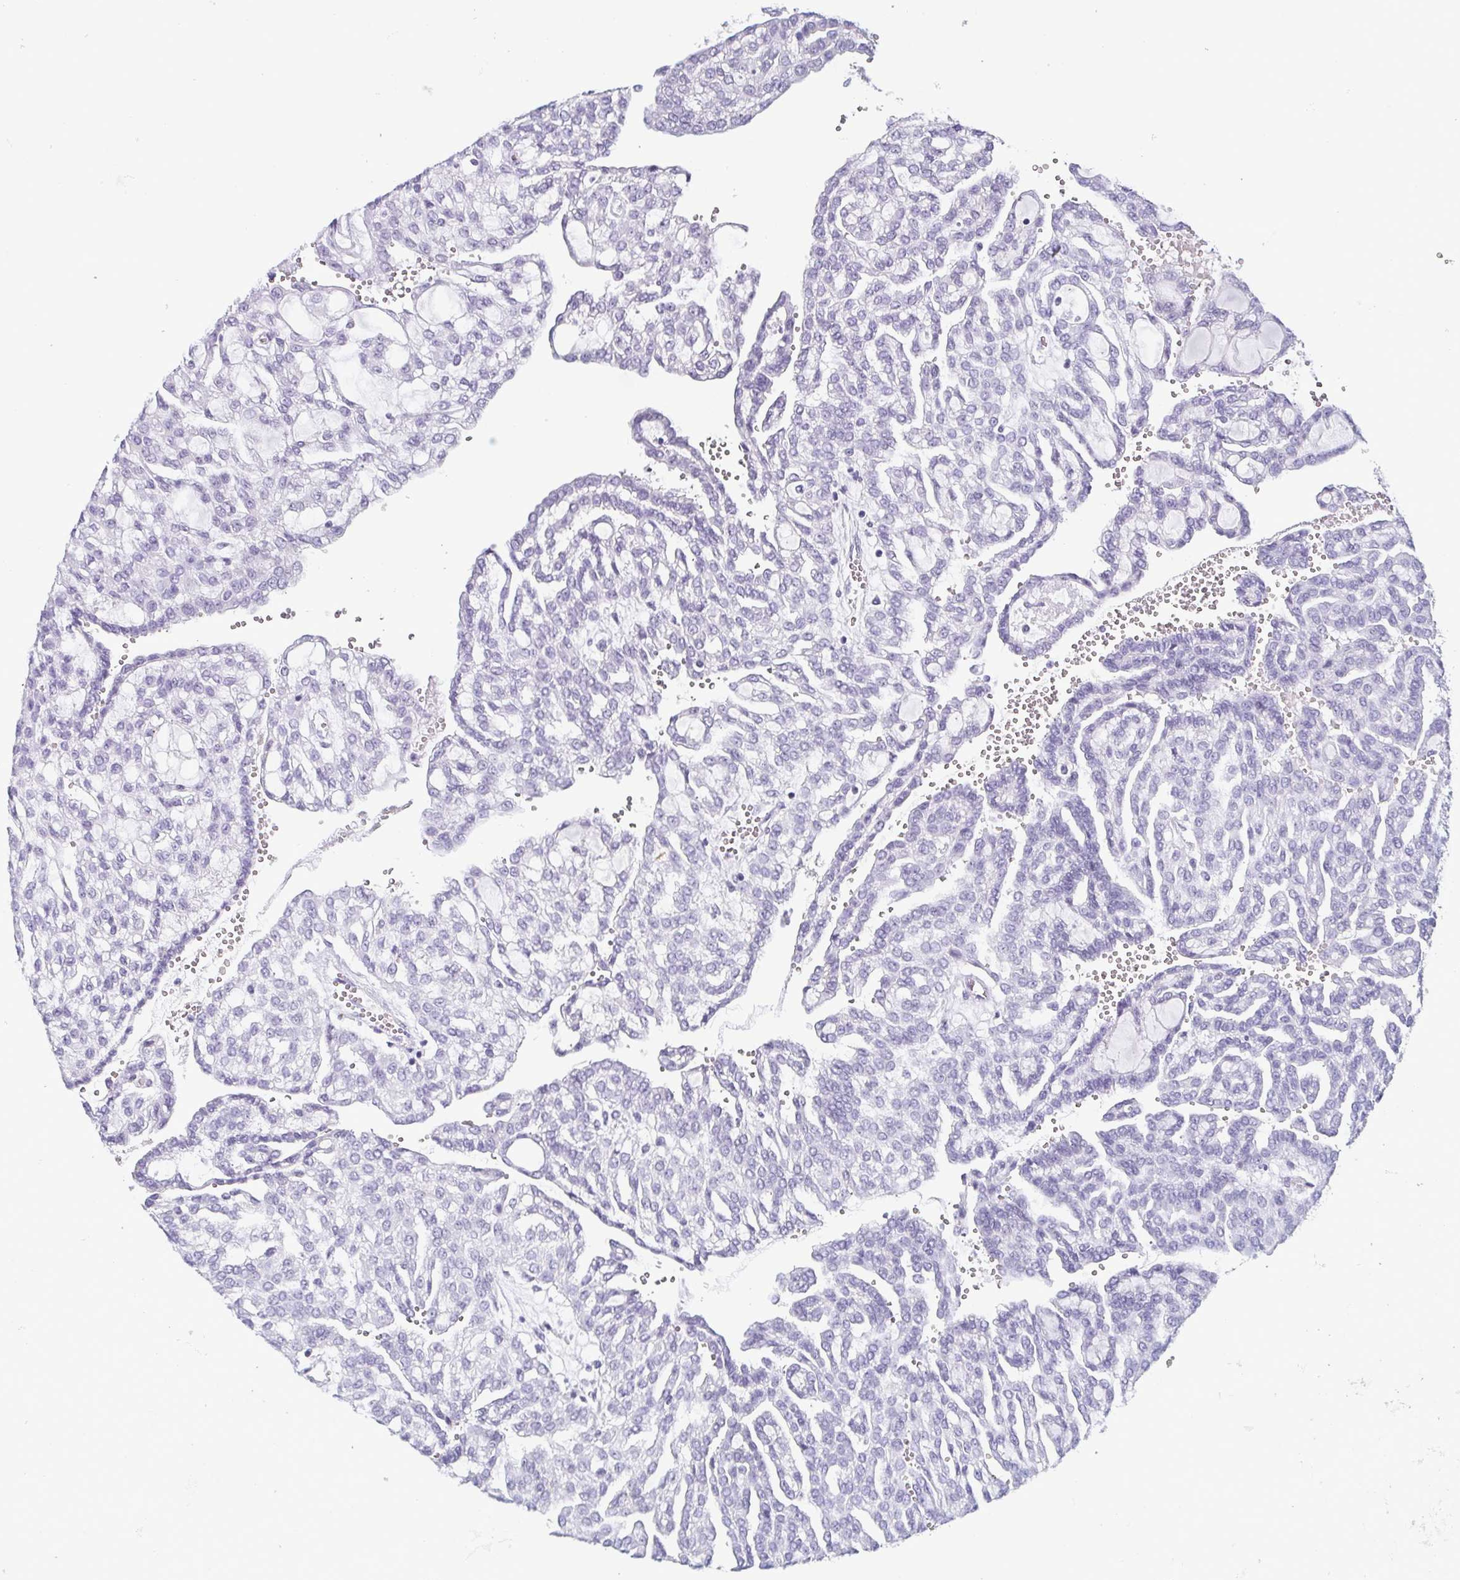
{"staining": {"intensity": "negative", "quantity": "none", "location": "none"}, "tissue": "renal cancer", "cell_type": "Tumor cells", "image_type": "cancer", "snomed": [{"axis": "morphology", "description": "Adenocarcinoma, NOS"}, {"axis": "topography", "description": "Kidney"}], "caption": "The image demonstrates no significant expression in tumor cells of renal adenocarcinoma. The staining was performed using DAB to visualize the protein expression in brown, while the nuclei were stained in blue with hematoxylin (Magnification: 20x).", "gene": "KRT78", "patient": {"sex": "male", "age": 63}}